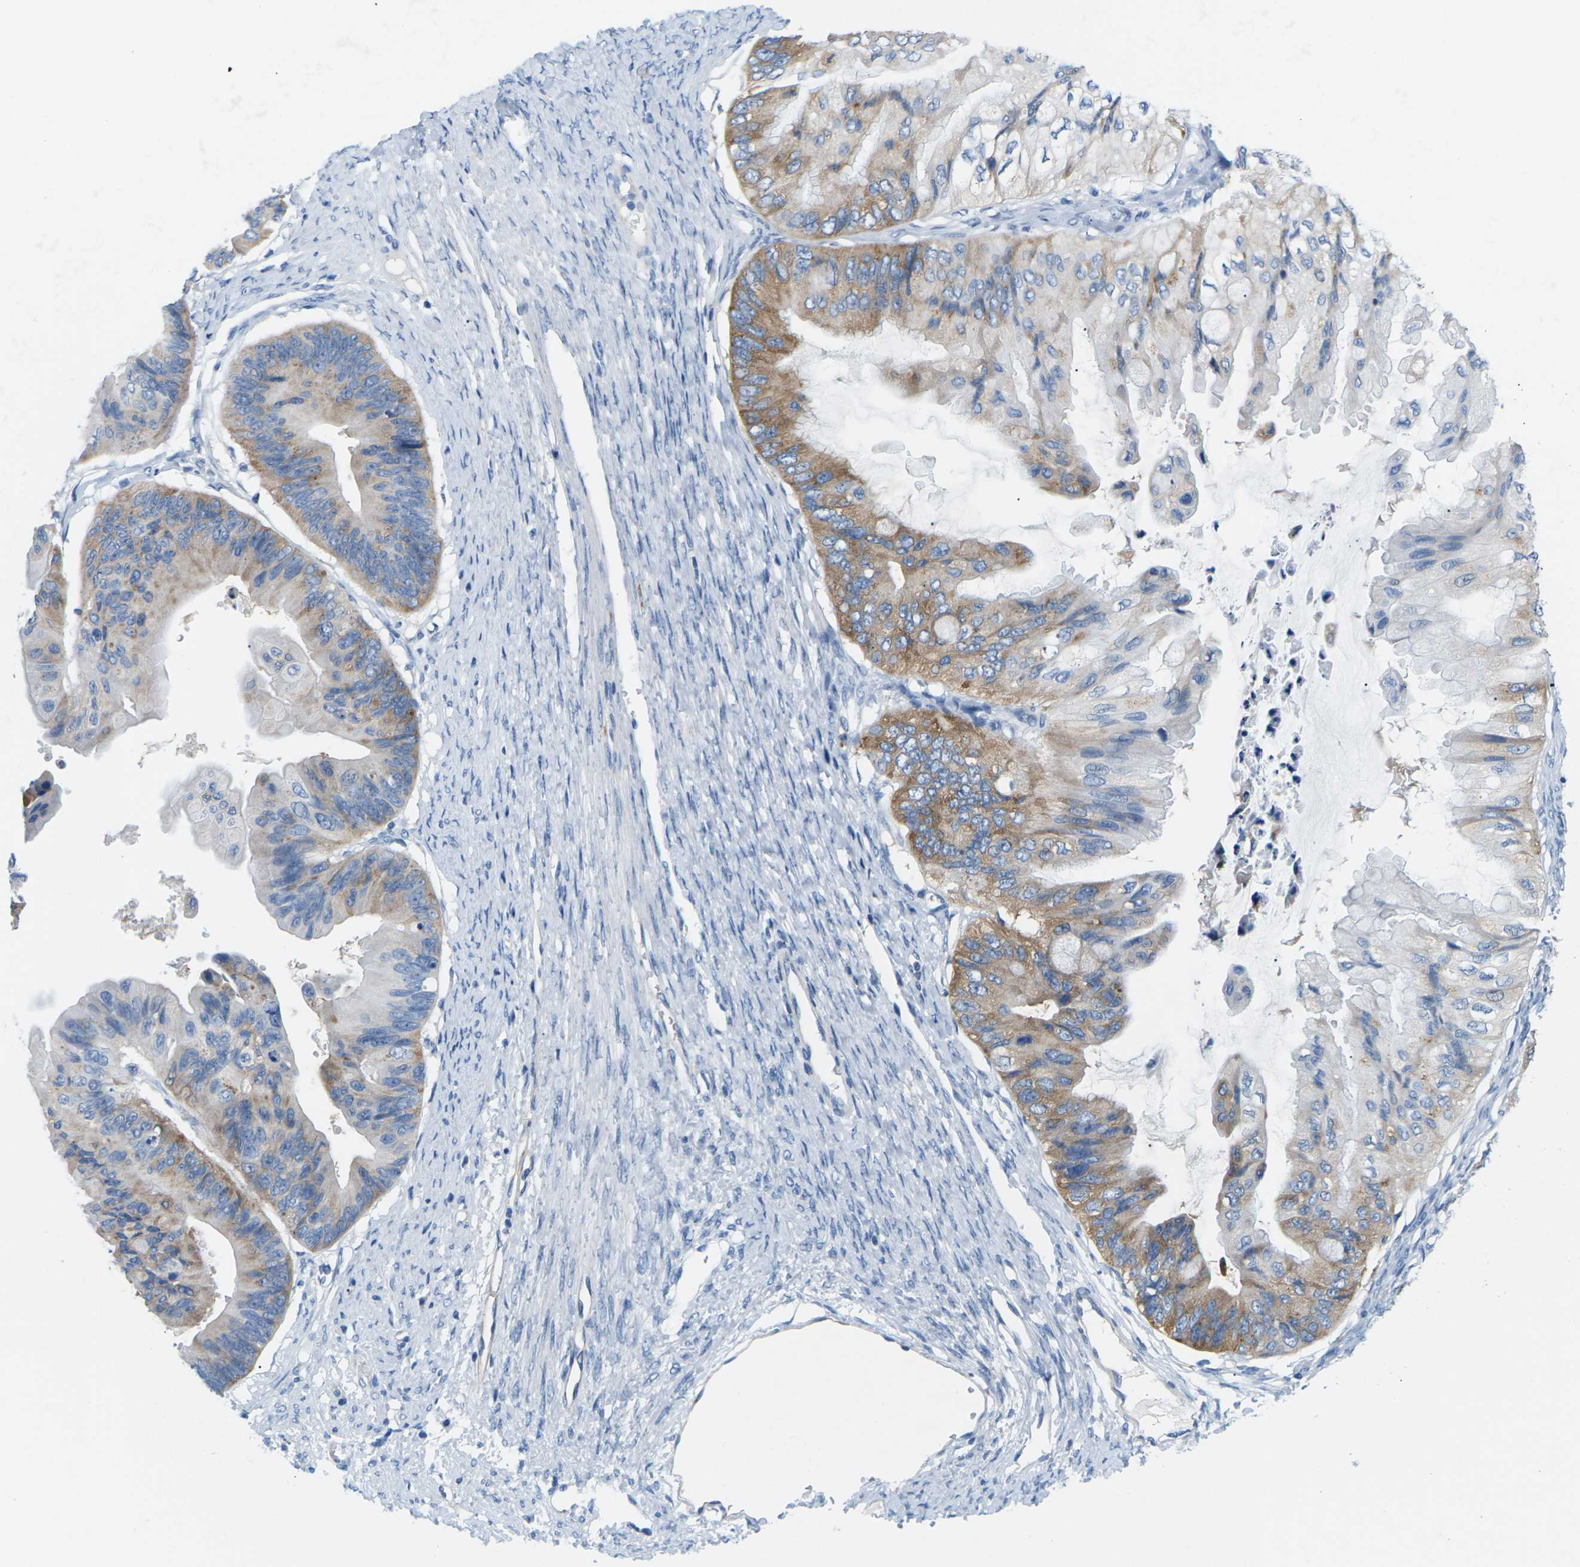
{"staining": {"intensity": "moderate", "quantity": "25%-75%", "location": "cytoplasmic/membranous"}, "tissue": "ovarian cancer", "cell_type": "Tumor cells", "image_type": "cancer", "snomed": [{"axis": "morphology", "description": "Cystadenocarcinoma, mucinous, NOS"}, {"axis": "topography", "description": "Ovary"}], "caption": "This photomicrograph exhibits immunohistochemistry (IHC) staining of human ovarian cancer (mucinous cystadenocarcinoma), with medium moderate cytoplasmic/membranous staining in about 25%-75% of tumor cells.", "gene": "SYNGR2", "patient": {"sex": "female", "age": 61}}